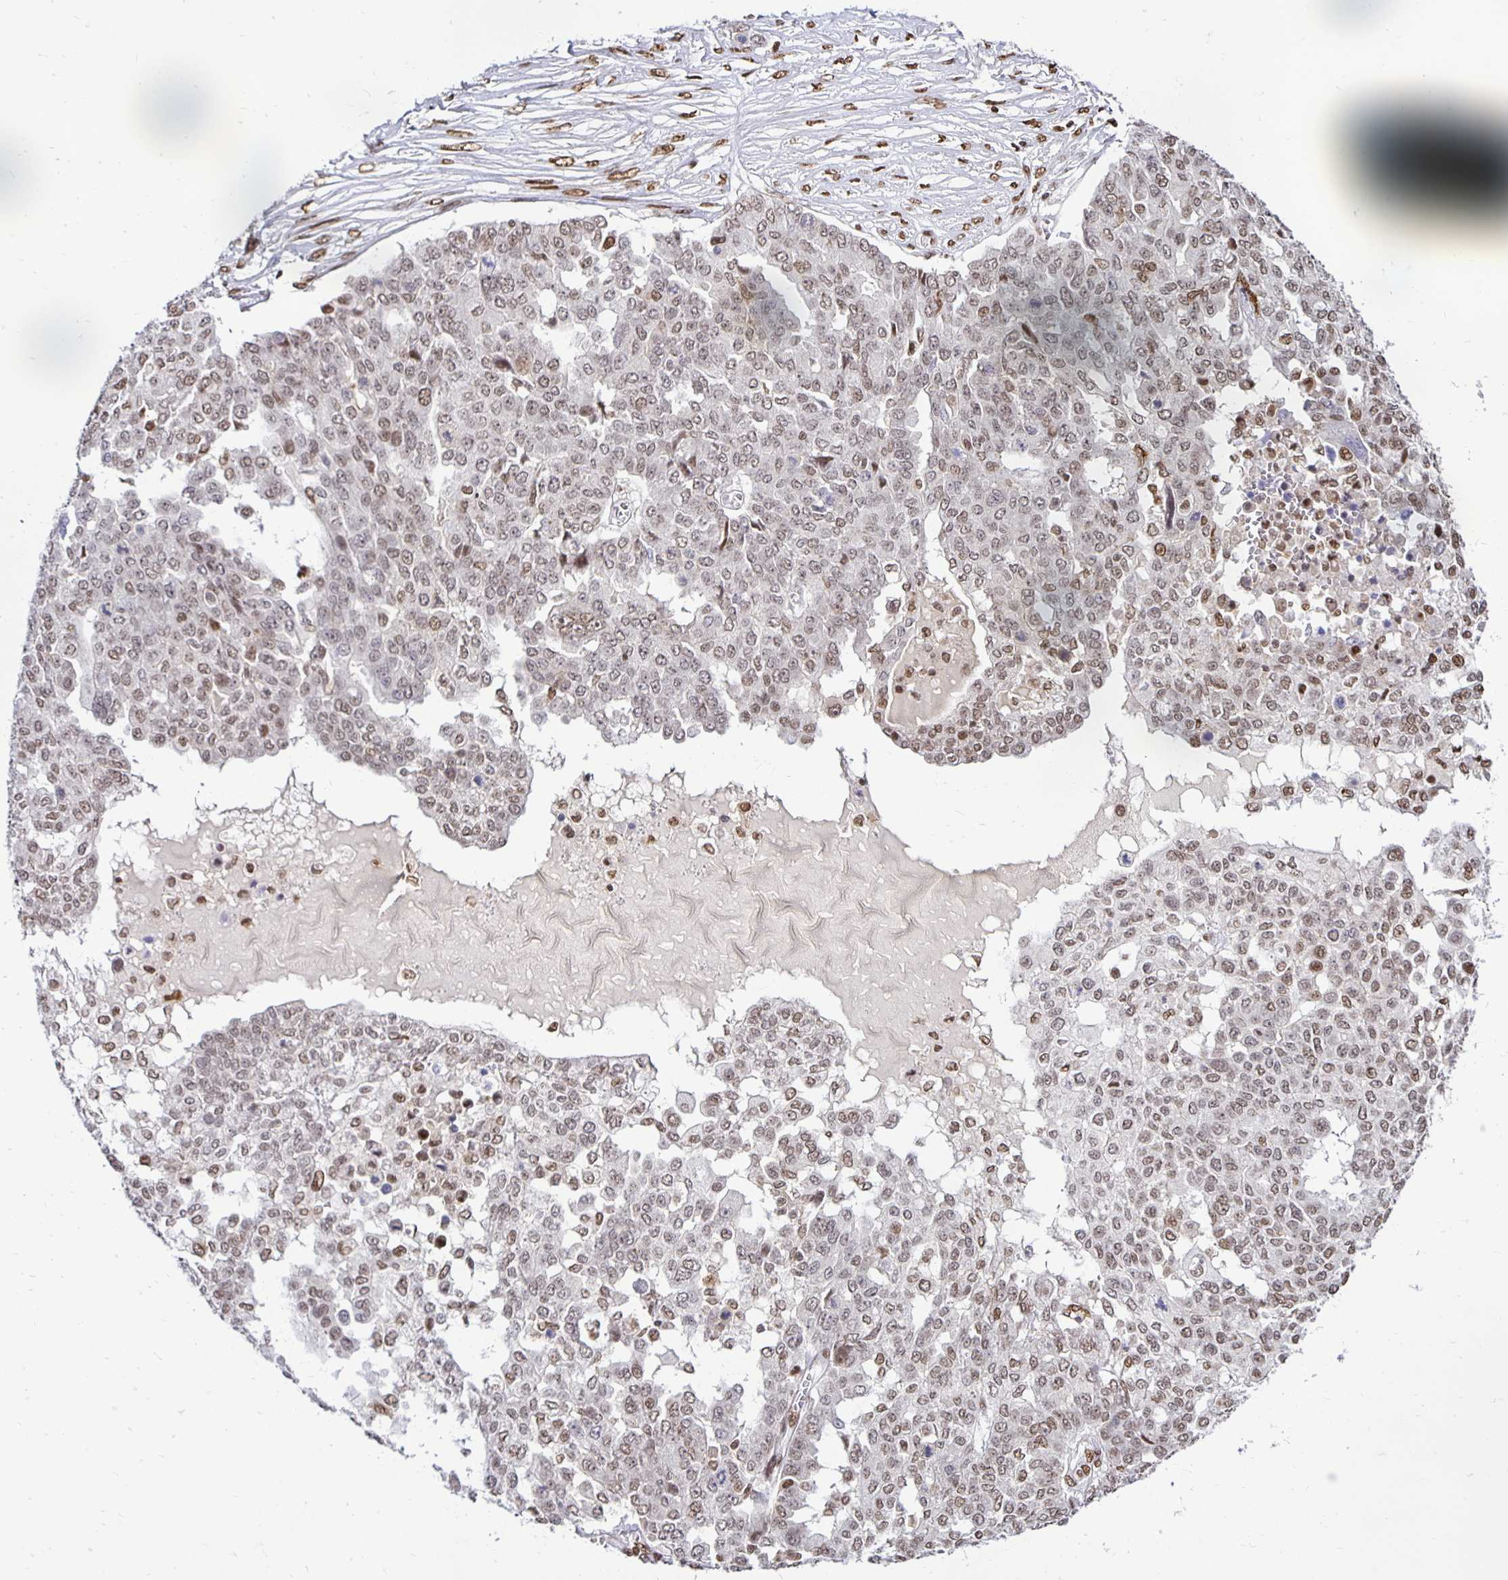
{"staining": {"intensity": "moderate", "quantity": "25%-75%", "location": "nuclear"}, "tissue": "ovarian cancer", "cell_type": "Tumor cells", "image_type": "cancer", "snomed": [{"axis": "morphology", "description": "Cystadenocarcinoma, serous, NOS"}, {"axis": "topography", "description": "Soft tissue"}, {"axis": "topography", "description": "Ovary"}], "caption": "A photomicrograph of ovarian cancer (serous cystadenocarcinoma) stained for a protein demonstrates moderate nuclear brown staining in tumor cells.", "gene": "ZNF579", "patient": {"sex": "female", "age": 57}}